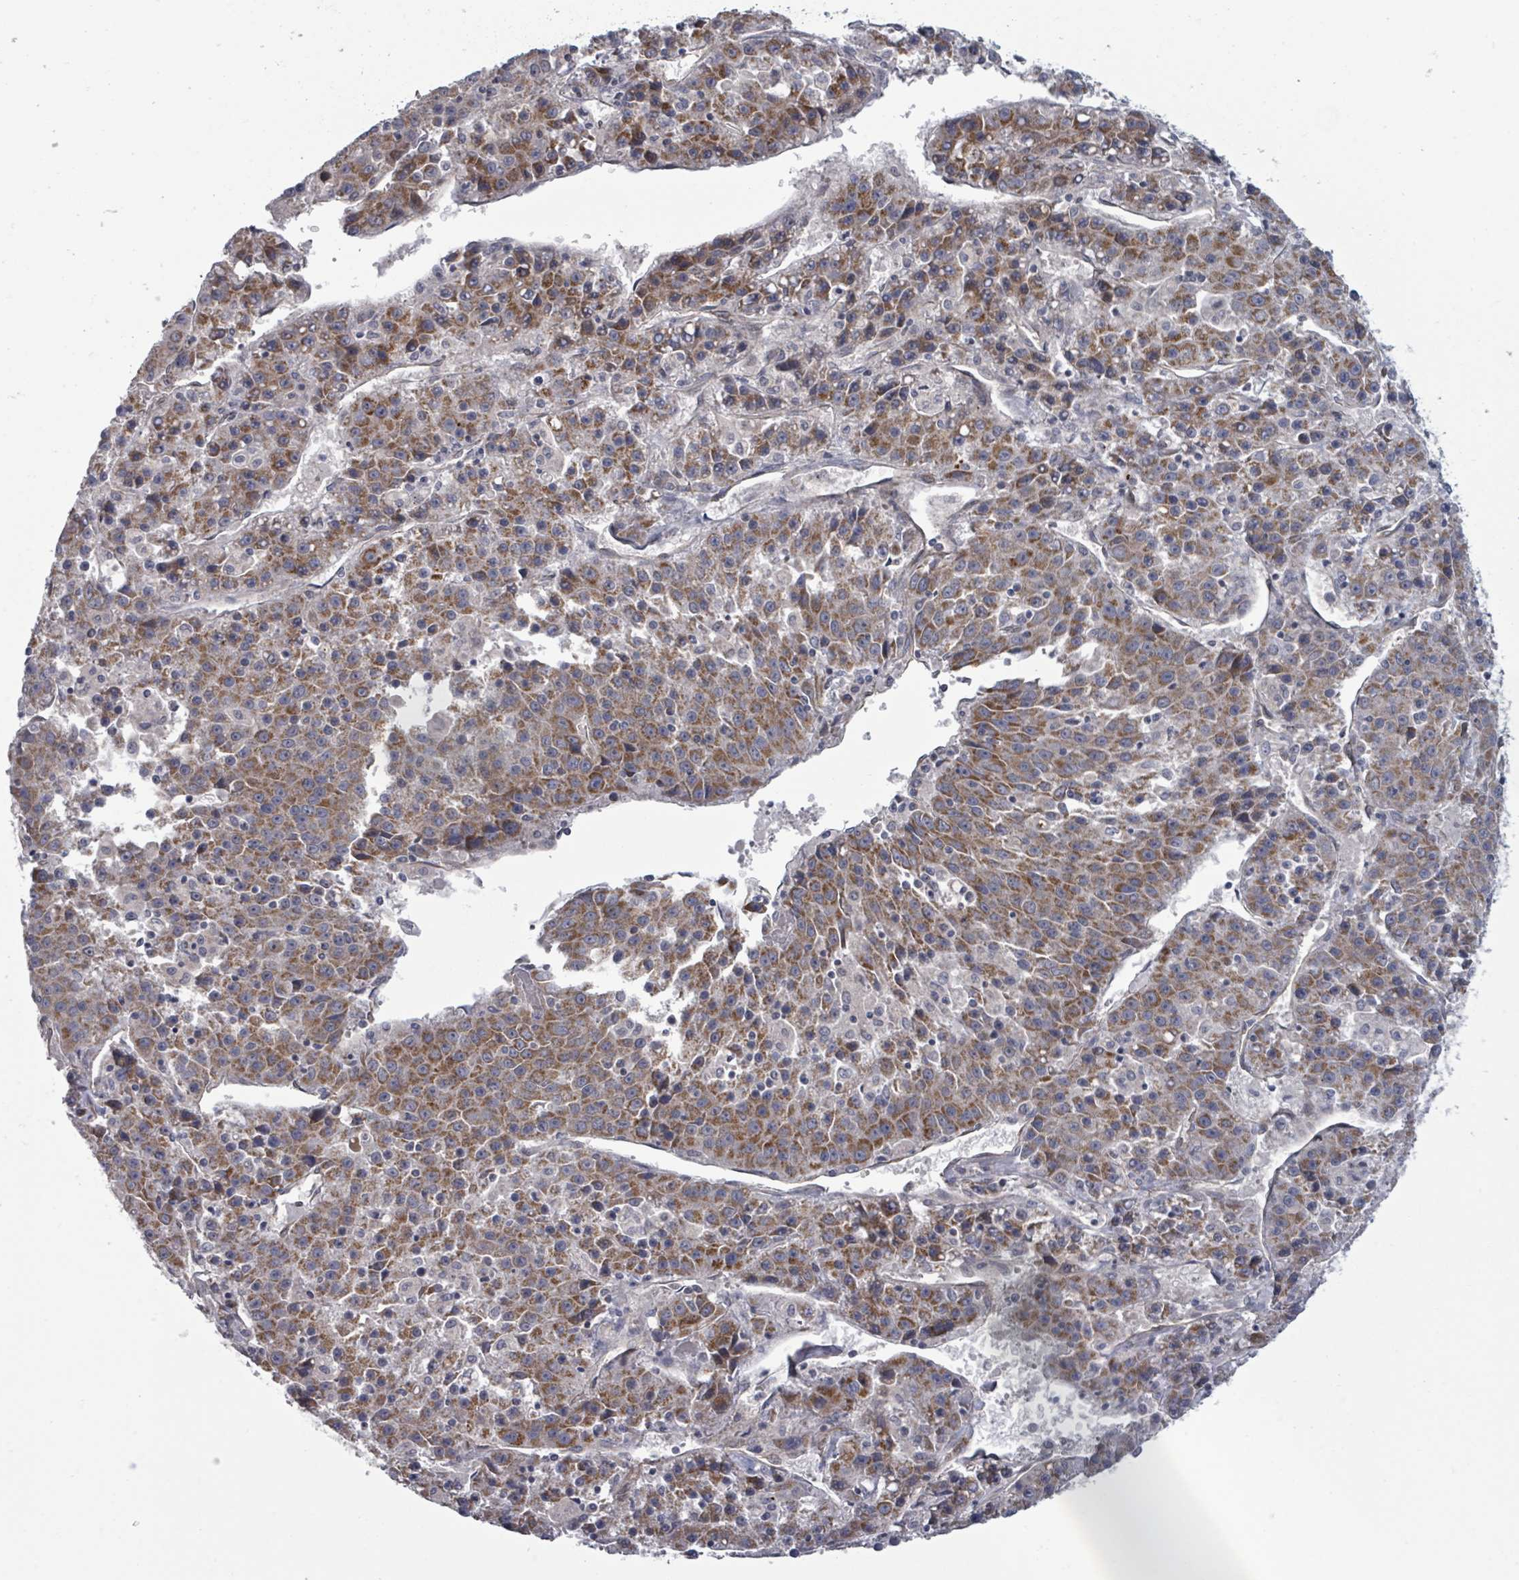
{"staining": {"intensity": "strong", "quantity": ">75%", "location": "cytoplasmic/membranous"}, "tissue": "liver cancer", "cell_type": "Tumor cells", "image_type": "cancer", "snomed": [{"axis": "morphology", "description": "Carcinoma, Hepatocellular, NOS"}, {"axis": "topography", "description": "Liver"}], "caption": "Hepatocellular carcinoma (liver) stained with a brown dye reveals strong cytoplasmic/membranous positive positivity in approximately >75% of tumor cells.", "gene": "FKBP1A", "patient": {"sex": "female", "age": 53}}